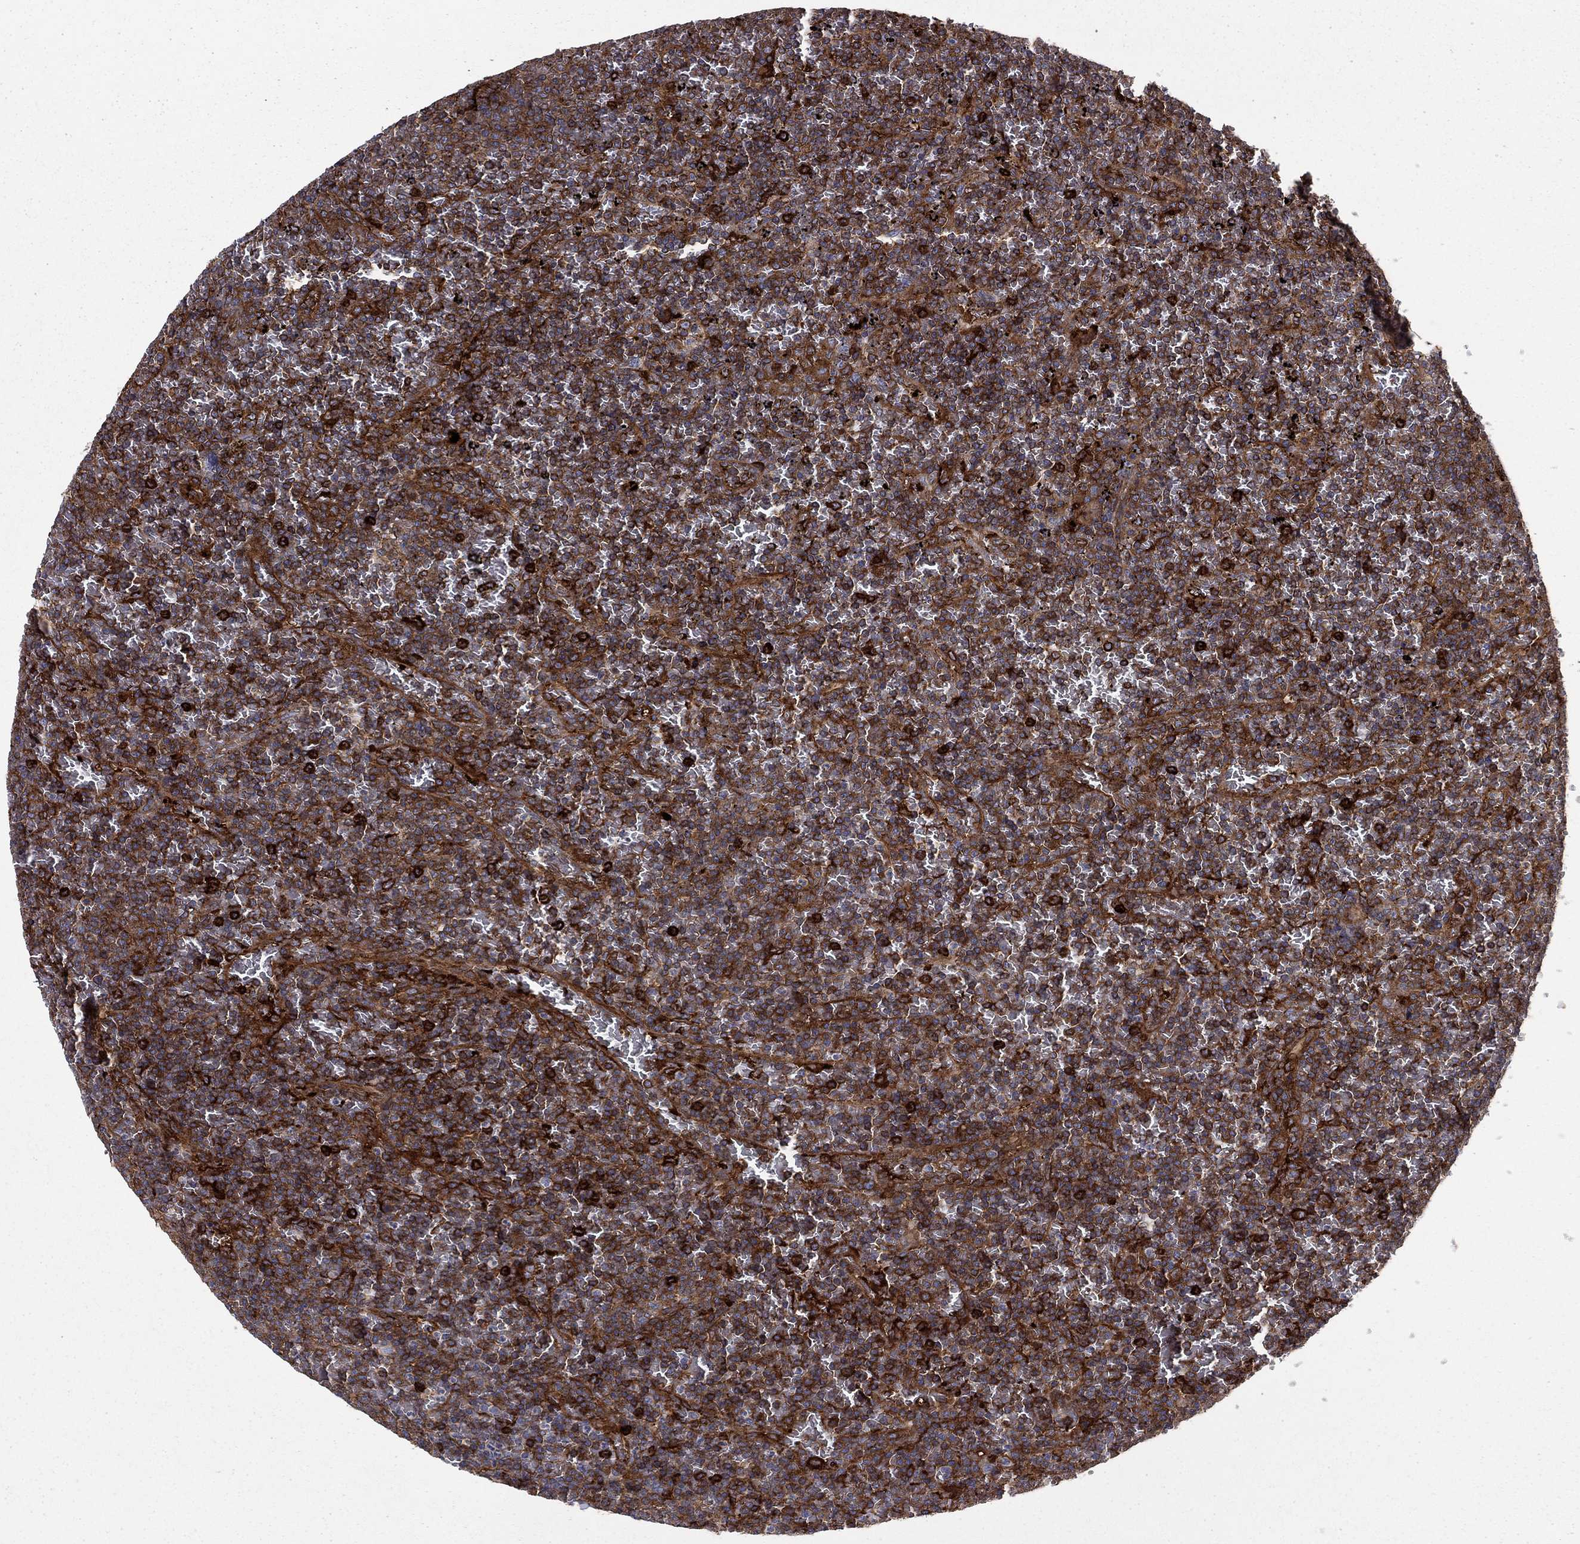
{"staining": {"intensity": "strong", "quantity": ">75%", "location": "cytoplasmic/membranous"}, "tissue": "lymphoma", "cell_type": "Tumor cells", "image_type": "cancer", "snomed": [{"axis": "morphology", "description": "Malignant lymphoma, non-Hodgkin's type, Low grade"}, {"axis": "topography", "description": "Spleen"}], "caption": "Approximately >75% of tumor cells in lymphoma reveal strong cytoplasmic/membranous protein staining as visualized by brown immunohistochemical staining.", "gene": "EHBP1L1", "patient": {"sex": "female", "age": 77}}